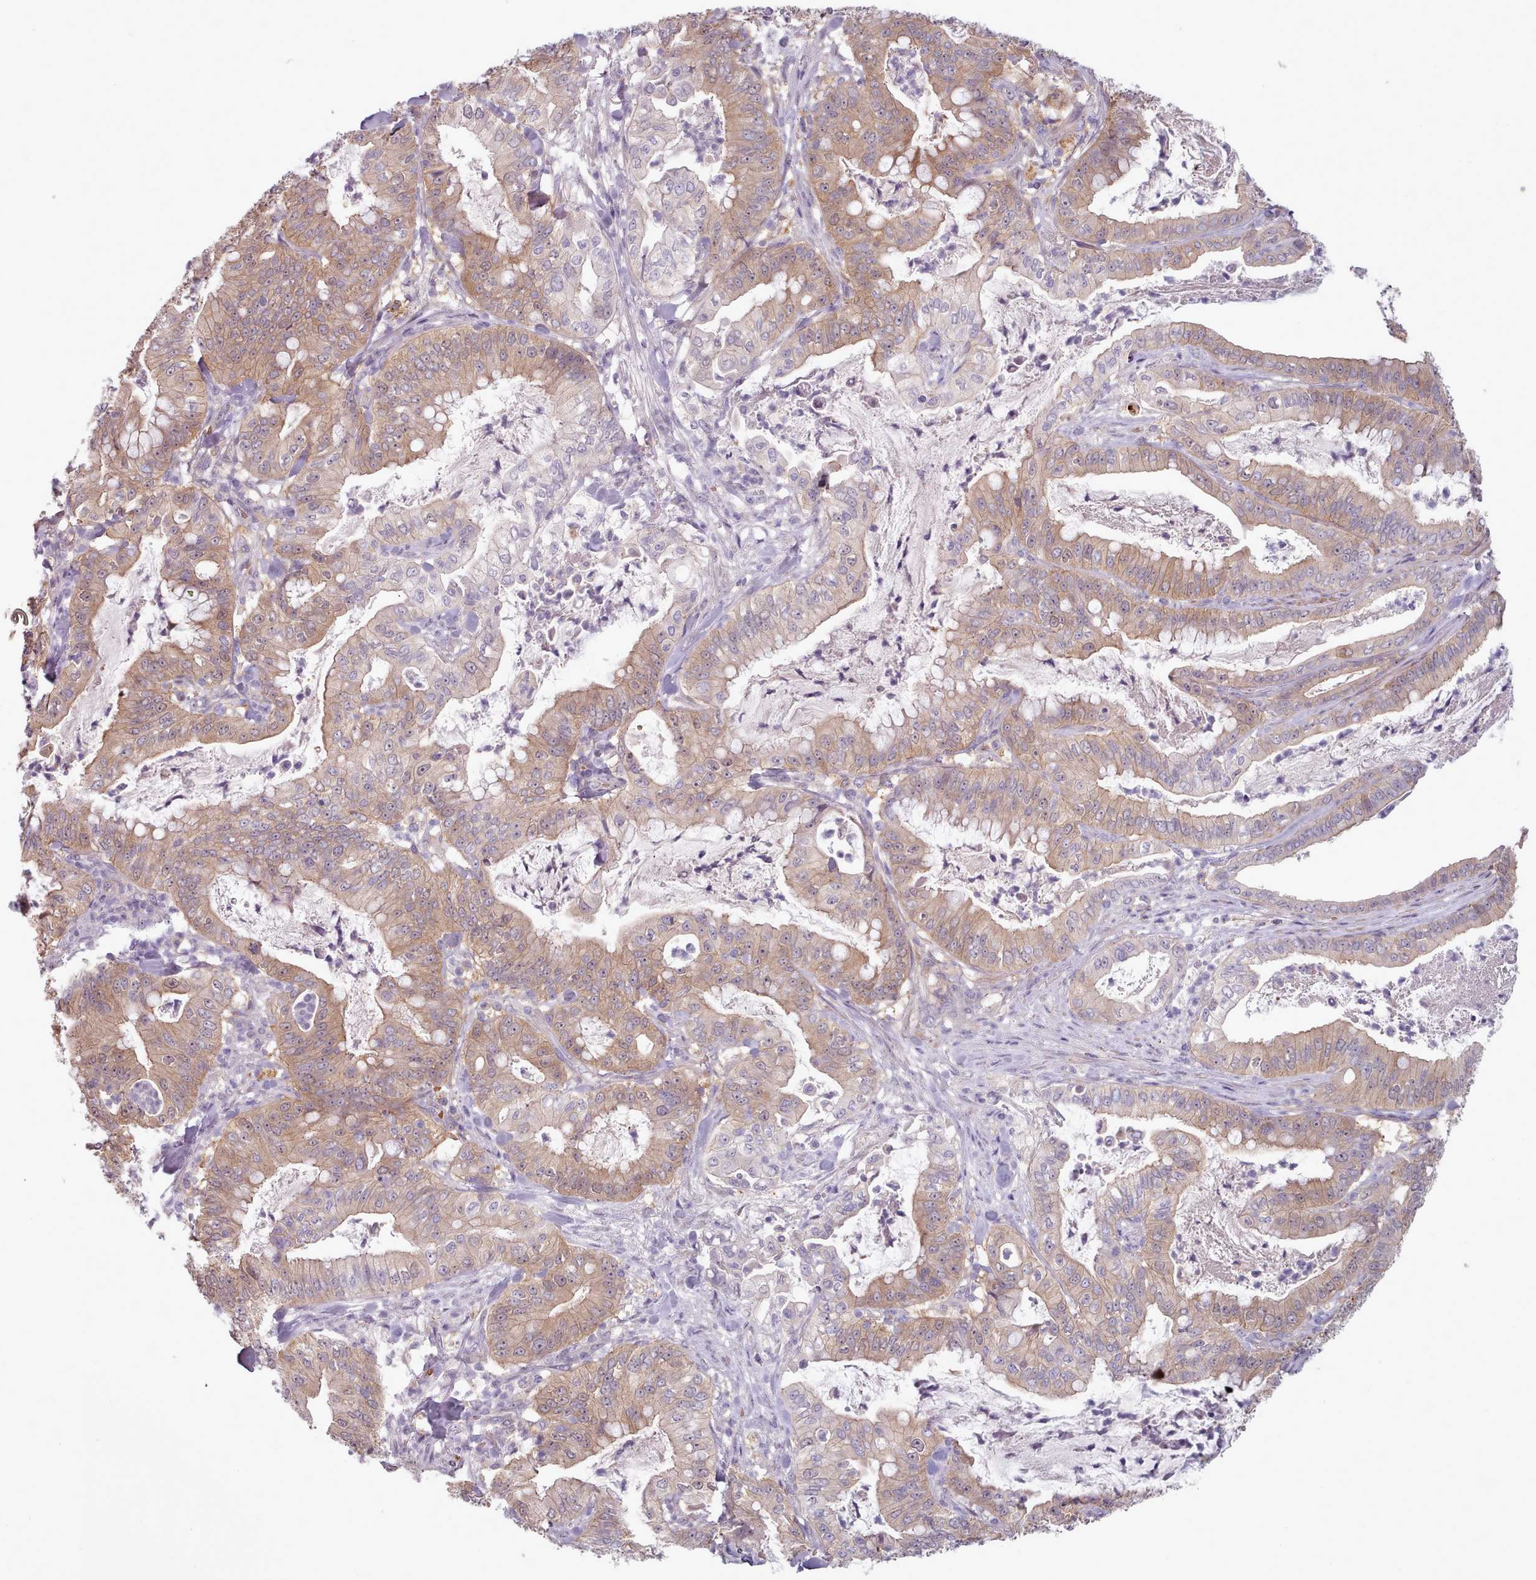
{"staining": {"intensity": "moderate", "quantity": "25%-75%", "location": "cytoplasmic/membranous,nuclear"}, "tissue": "pancreatic cancer", "cell_type": "Tumor cells", "image_type": "cancer", "snomed": [{"axis": "morphology", "description": "Adenocarcinoma, NOS"}, {"axis": "topography", "description": "Pancreas"}], "caption": "Protein analysis of pancreatic cancer (adenocarcinoma) tissue exhibits moderate cytoplasmic/membranous and nuclear staining in approximately 25%-75% of tumor cells. The staining is performed using DAB (3,3'-diaminobenzidine) brown chromogen to label protein expression. The nuclei are counter-stained blue using hematoxylin.", "gene": "CLNS1A", "patient": {"sex": "male", "age": 71}}